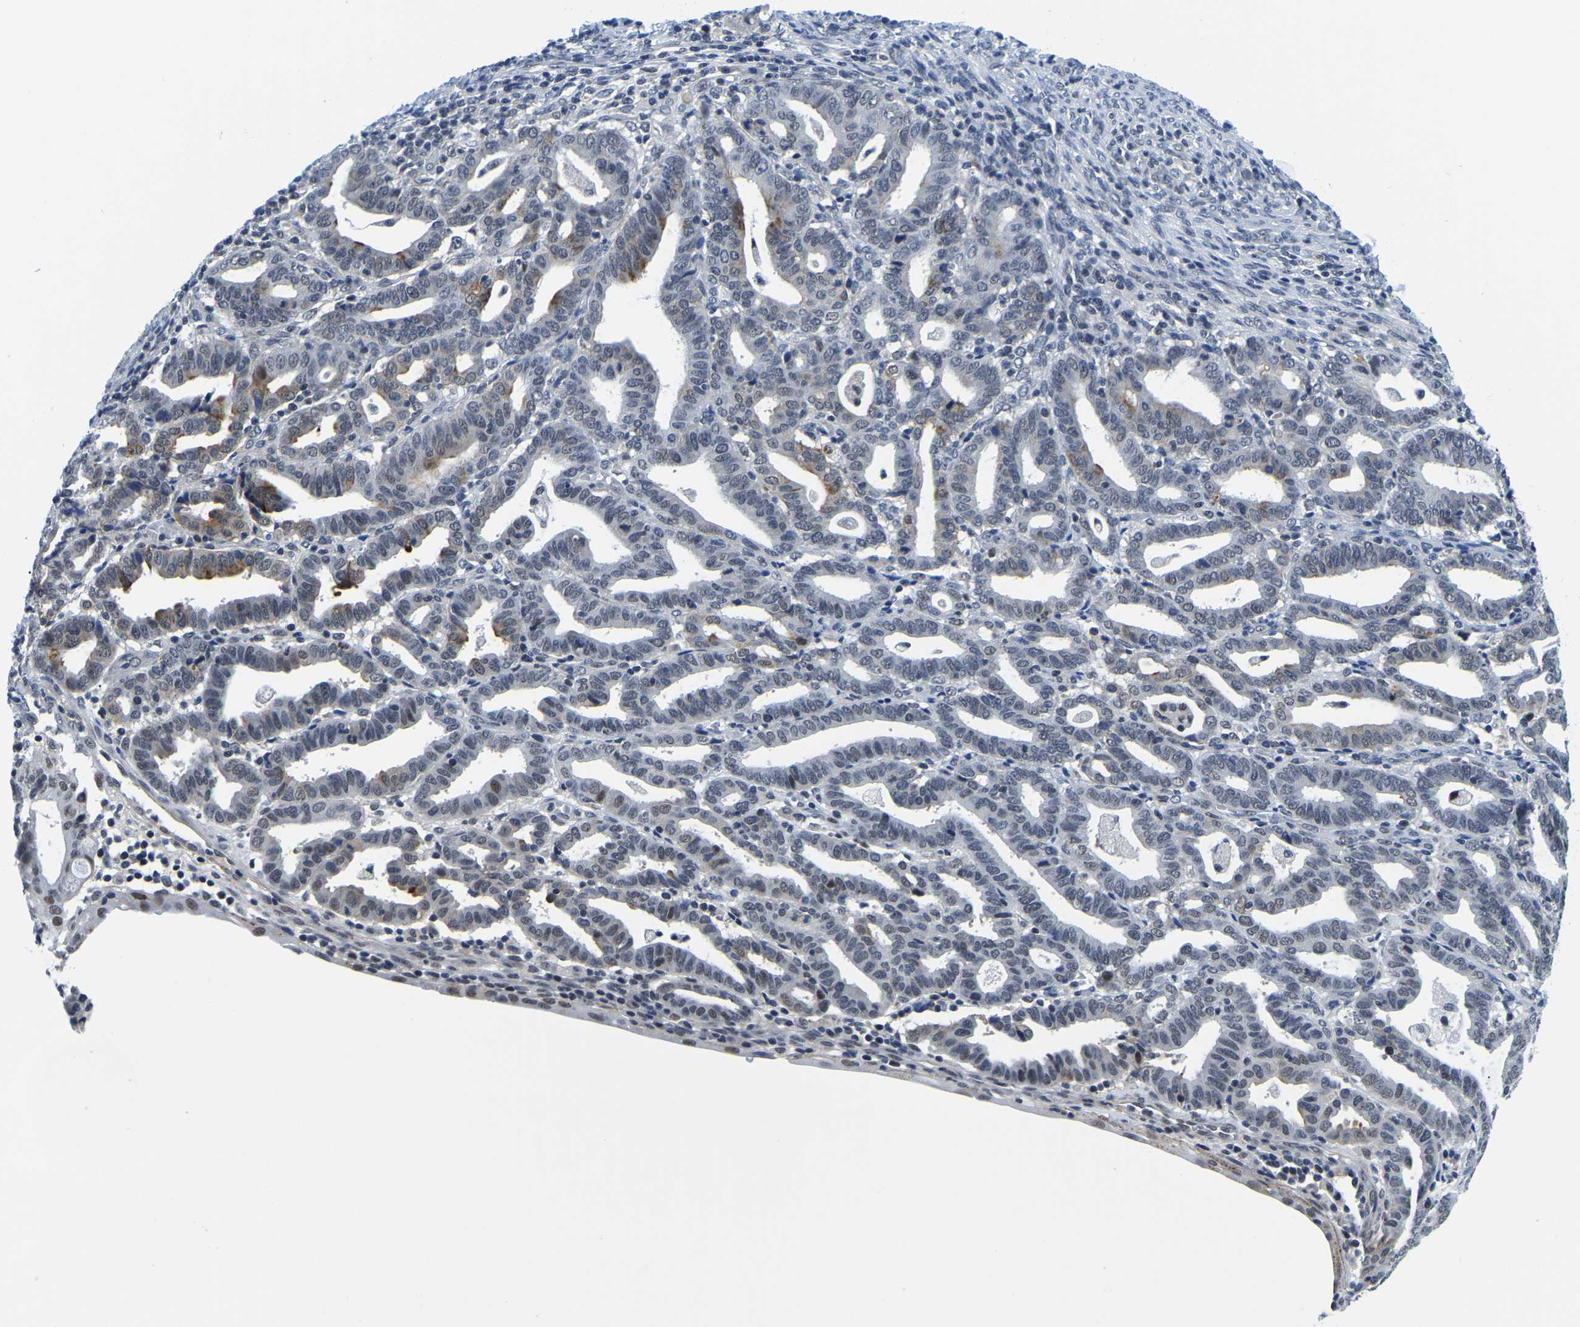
{"staining": {"intensity": "moderate", "quantity": "<25%", "location": "cytoplasmic/membranous,nuclear"}, "tissue": "endometrial cancer", "cell_type": "Tumor cells", "image_type": "cancer", "snomed": [{"axis": "morphology", "description": "Adenocarcinoma, NOS"}, {"axis": "topography", "description": "Uterus"}], "caption": "Endometrial cancer (adenocarcinoma) tissue demonstrates moderate cytoplasmic/membranous and nuclear expression in about <25% of tumor cells, visualized by immunohistochemistry.", "gene": "POLDIP3", "patient": {"sex": "female", "age": 83}}